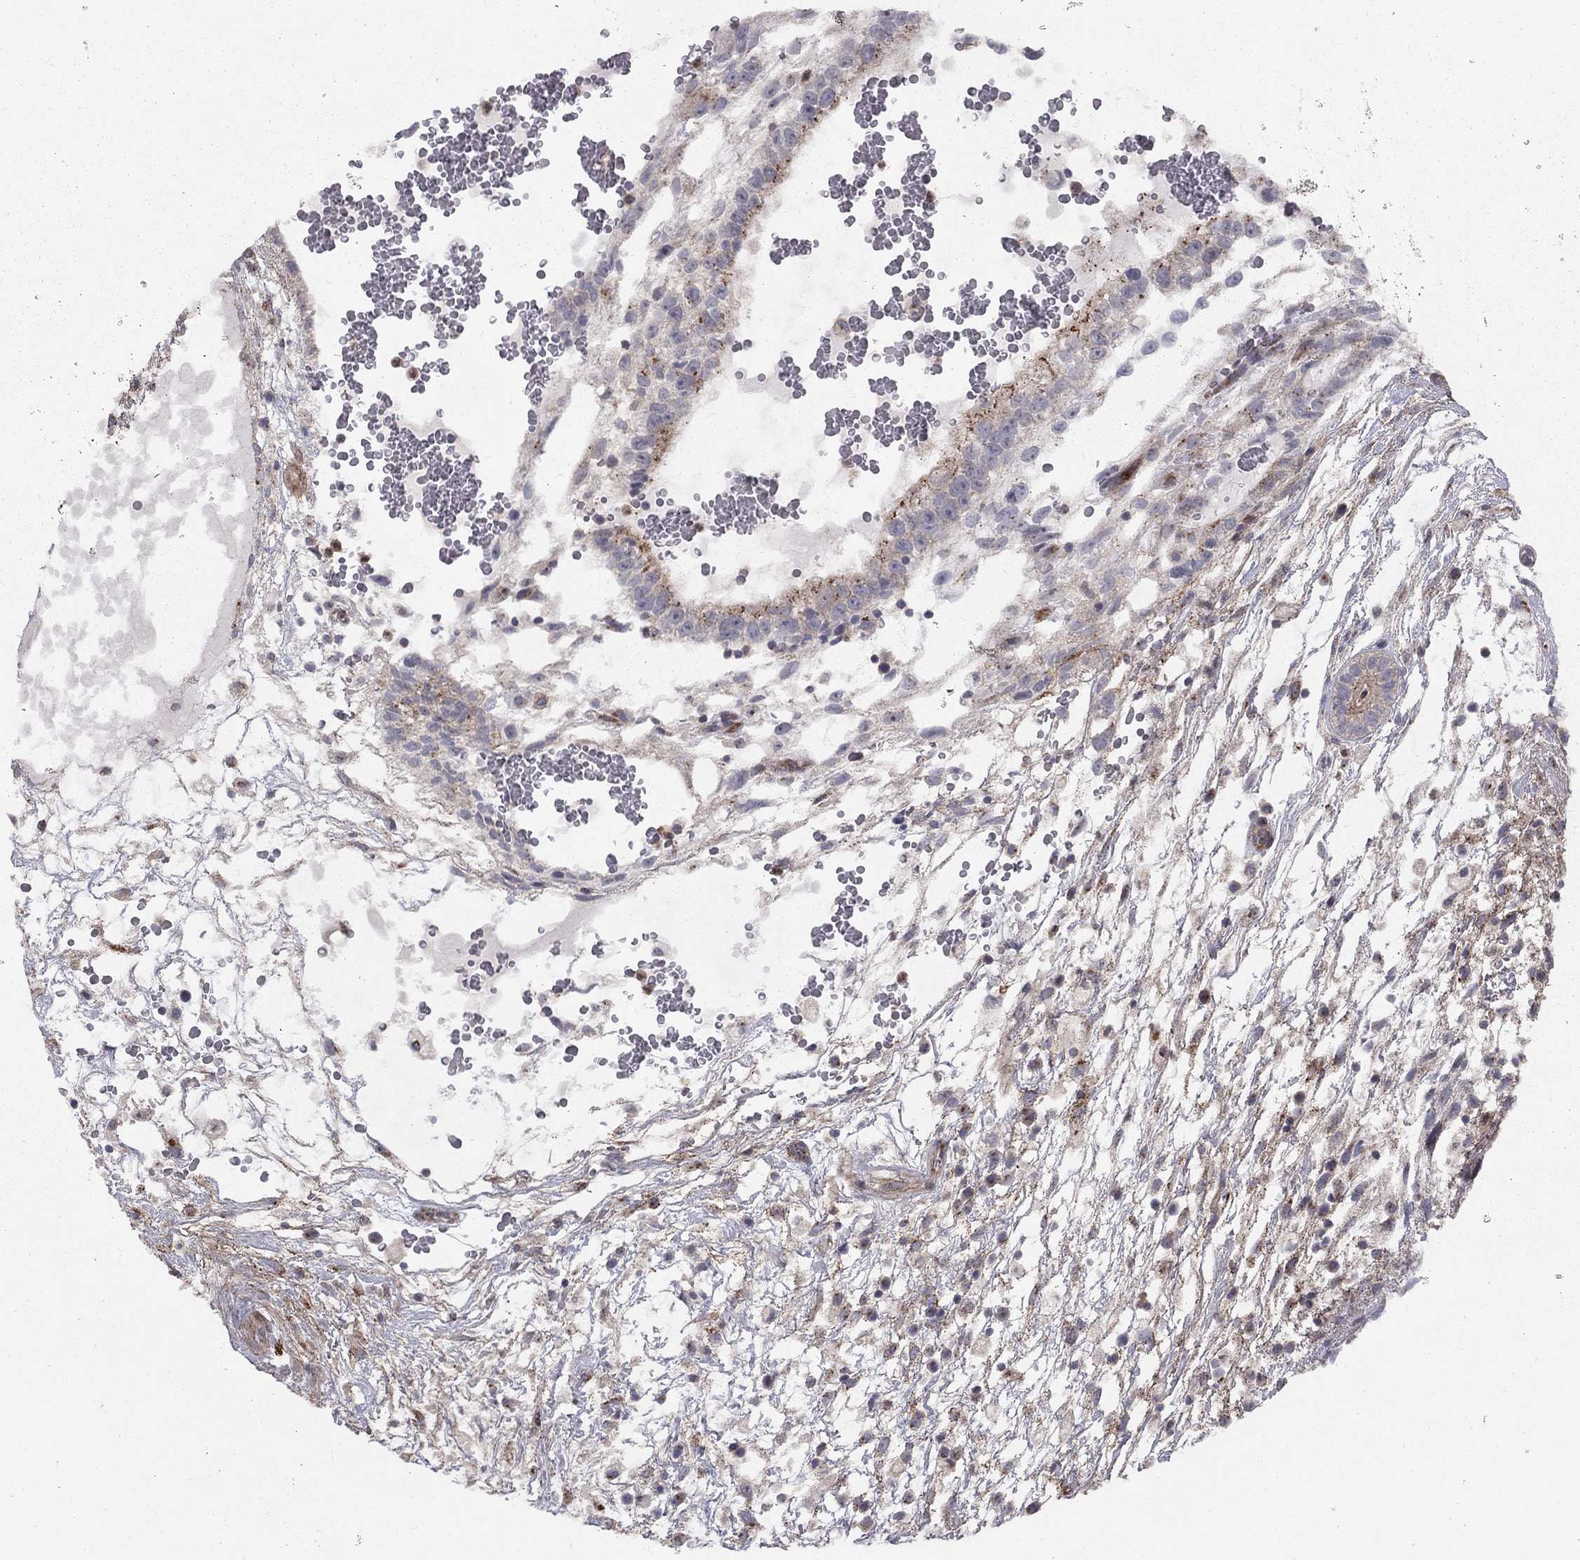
{"staining": {"intensity": "strong", "quantity": "25%-75%", "location": "cytoplasmic/membranous"}, "tissue": "testis cancer", "cell_type": "Tumor cells", "image_type": "cancer", "snomed": [{"axis": "morphology", "description": "Normal tissue, NOS"}, {"axis": "morphology", "description": "Carcinoma, Embryonal, NOS"}, {"axis": "topography", "description": "Testis"}], "caption": "Immunohistochemical staining of human embryonal carcinoma (testis) reveals strong cytoplasmic/membranous protein expression in approximately 25%-75% of tumor cells.", "gene": "DUSP7", "patient": {"sex": "male", "age": 32}}